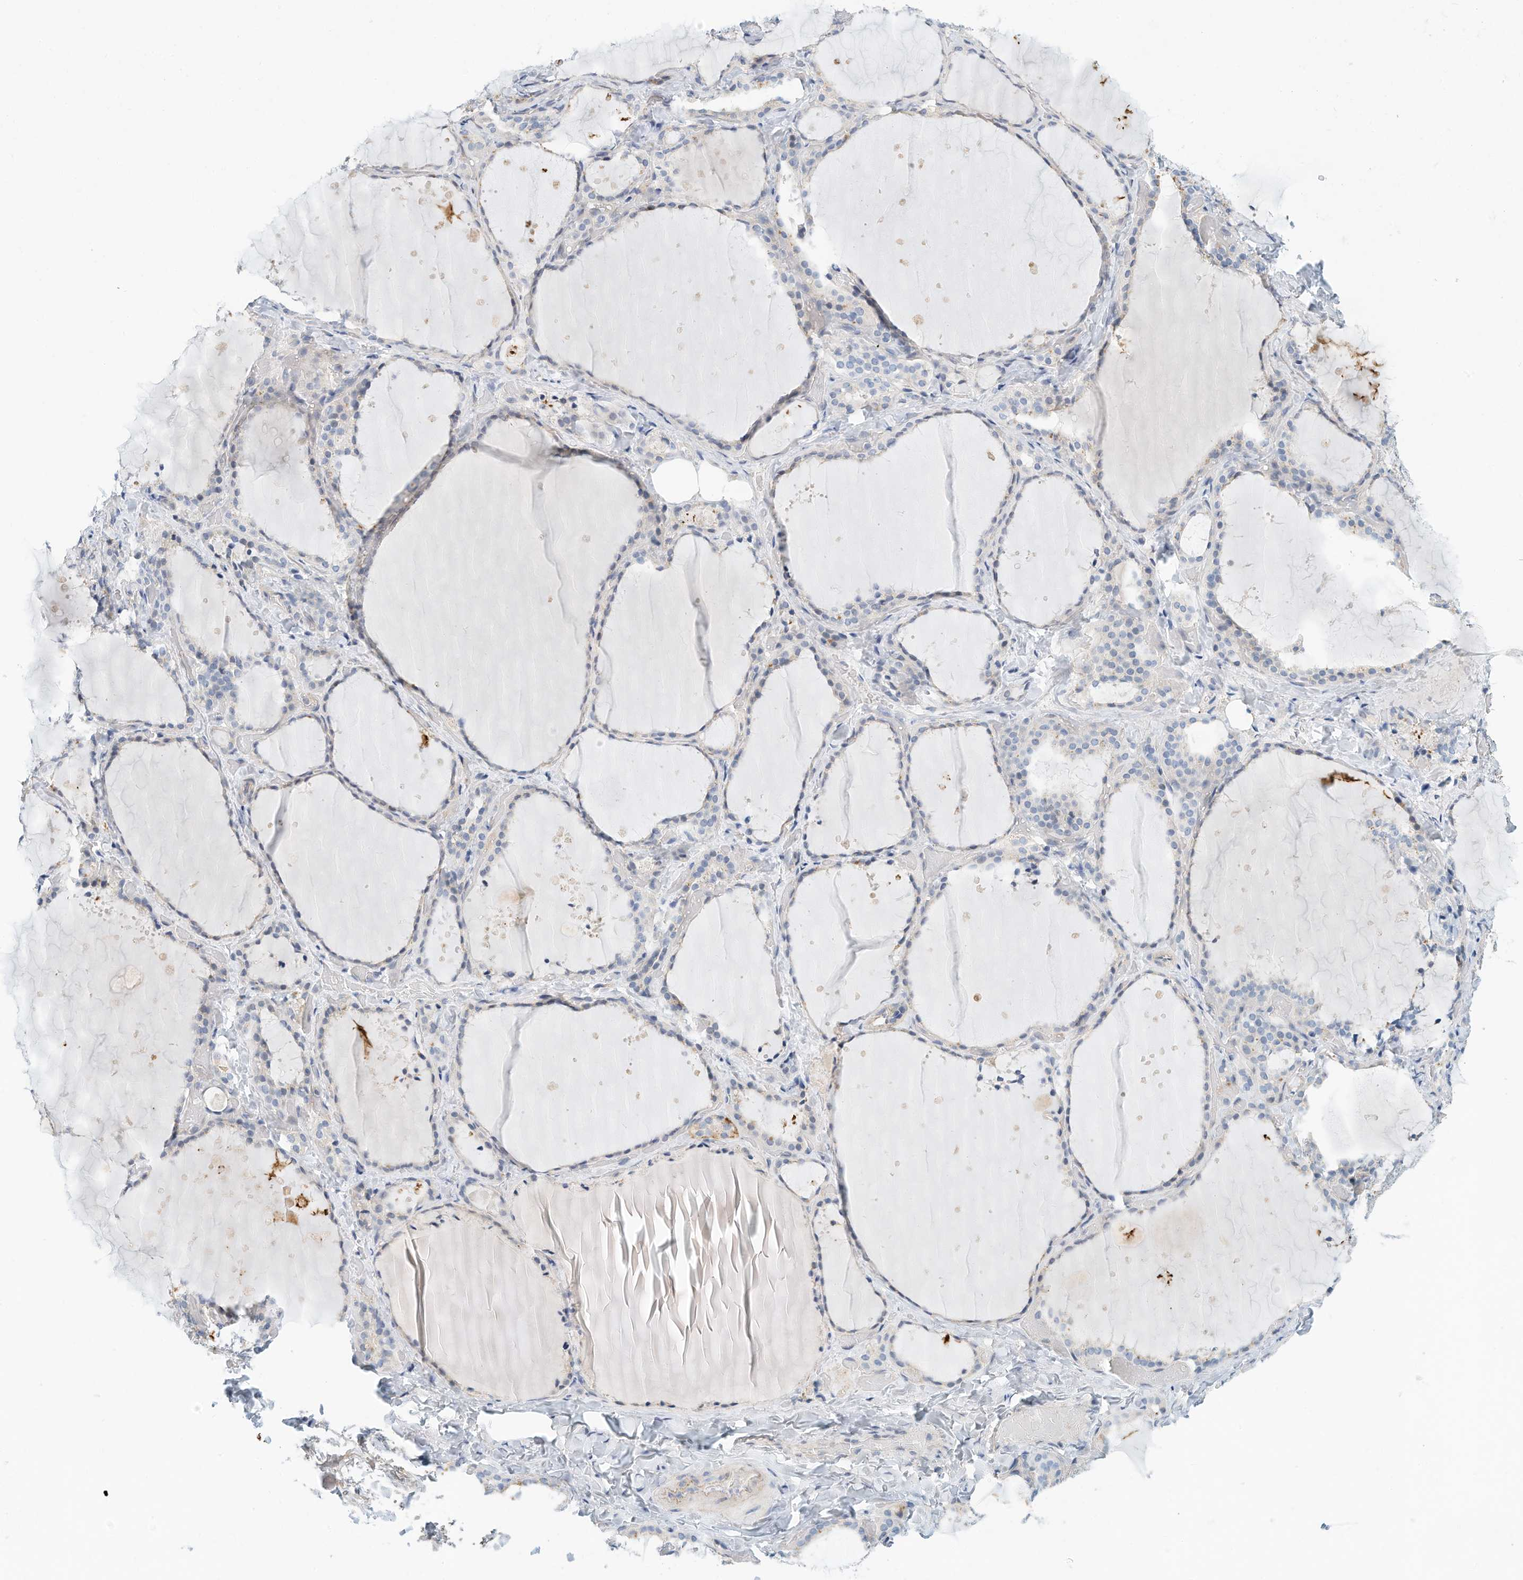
{"staining": {"intensity": "negative", "quantity": "none", "location": "none"}, "tissue": "thyroid gland", "cell_type": "Glandular cells", "image_type": "normal", "snomed": [{"axis": "morphology", "description": "Normal tissue, NOS"}, {"axis": "topography", "description": "Thyroid gland"}], "caption": "Immunohistochemistry (IHC) image of unremarkable human thyroid gland stained for a protein (brown), which displays no positivity in glandular cells.", "gene": "ARHGAP28", "patient": {"sex": "female", "age": 44}}